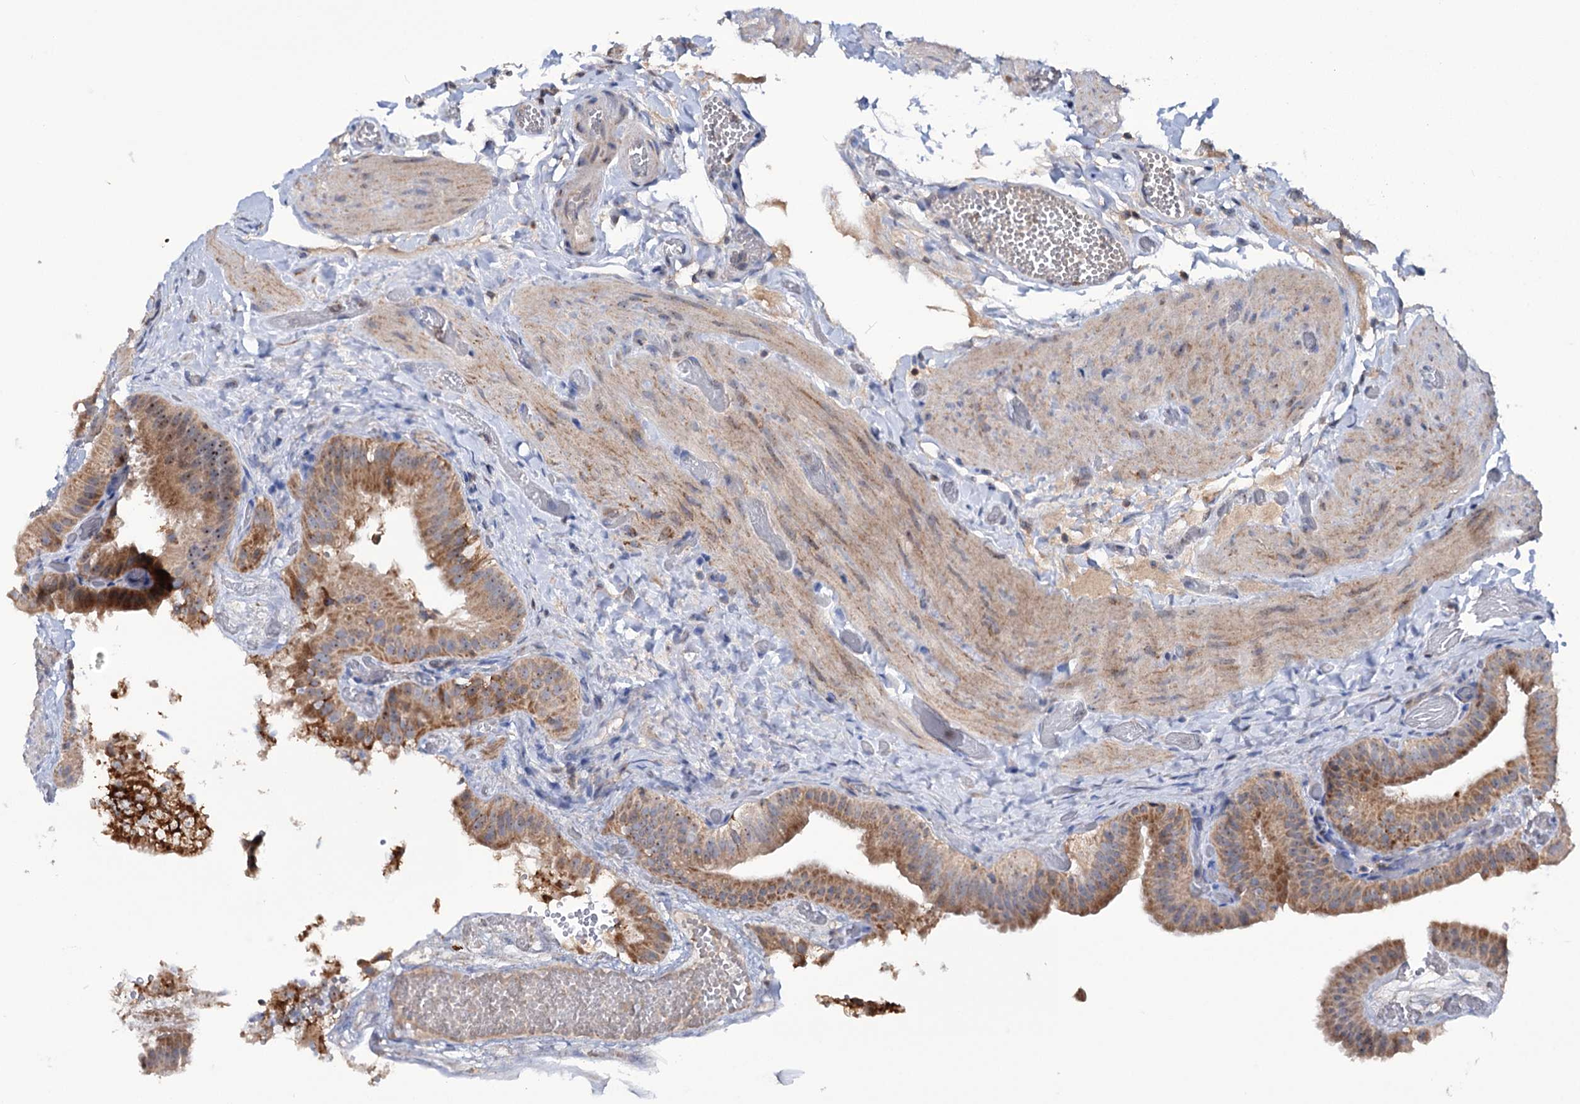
{"staining": {"intensity": "moderate", "quantity": ">75%", "location": "cytoplasmic/membranous,nuclear"}, "tissue": "gallbladder", "cell_type": "Glandular cells", "image_type": "normal", "snomed": [{"axis": "morphology", "description": "Normal tissue, NOS"}, {"axis": "topography", "description": "Gallbladder"}], "caption": "Protein expression analysis of benign gallbladder exhibits moderate cytoplasmic/membranous,nuclear expression in about >75% of glandular cells.", "gene": "HTR3B", "patient": {"sex": "female", "age": 64}}